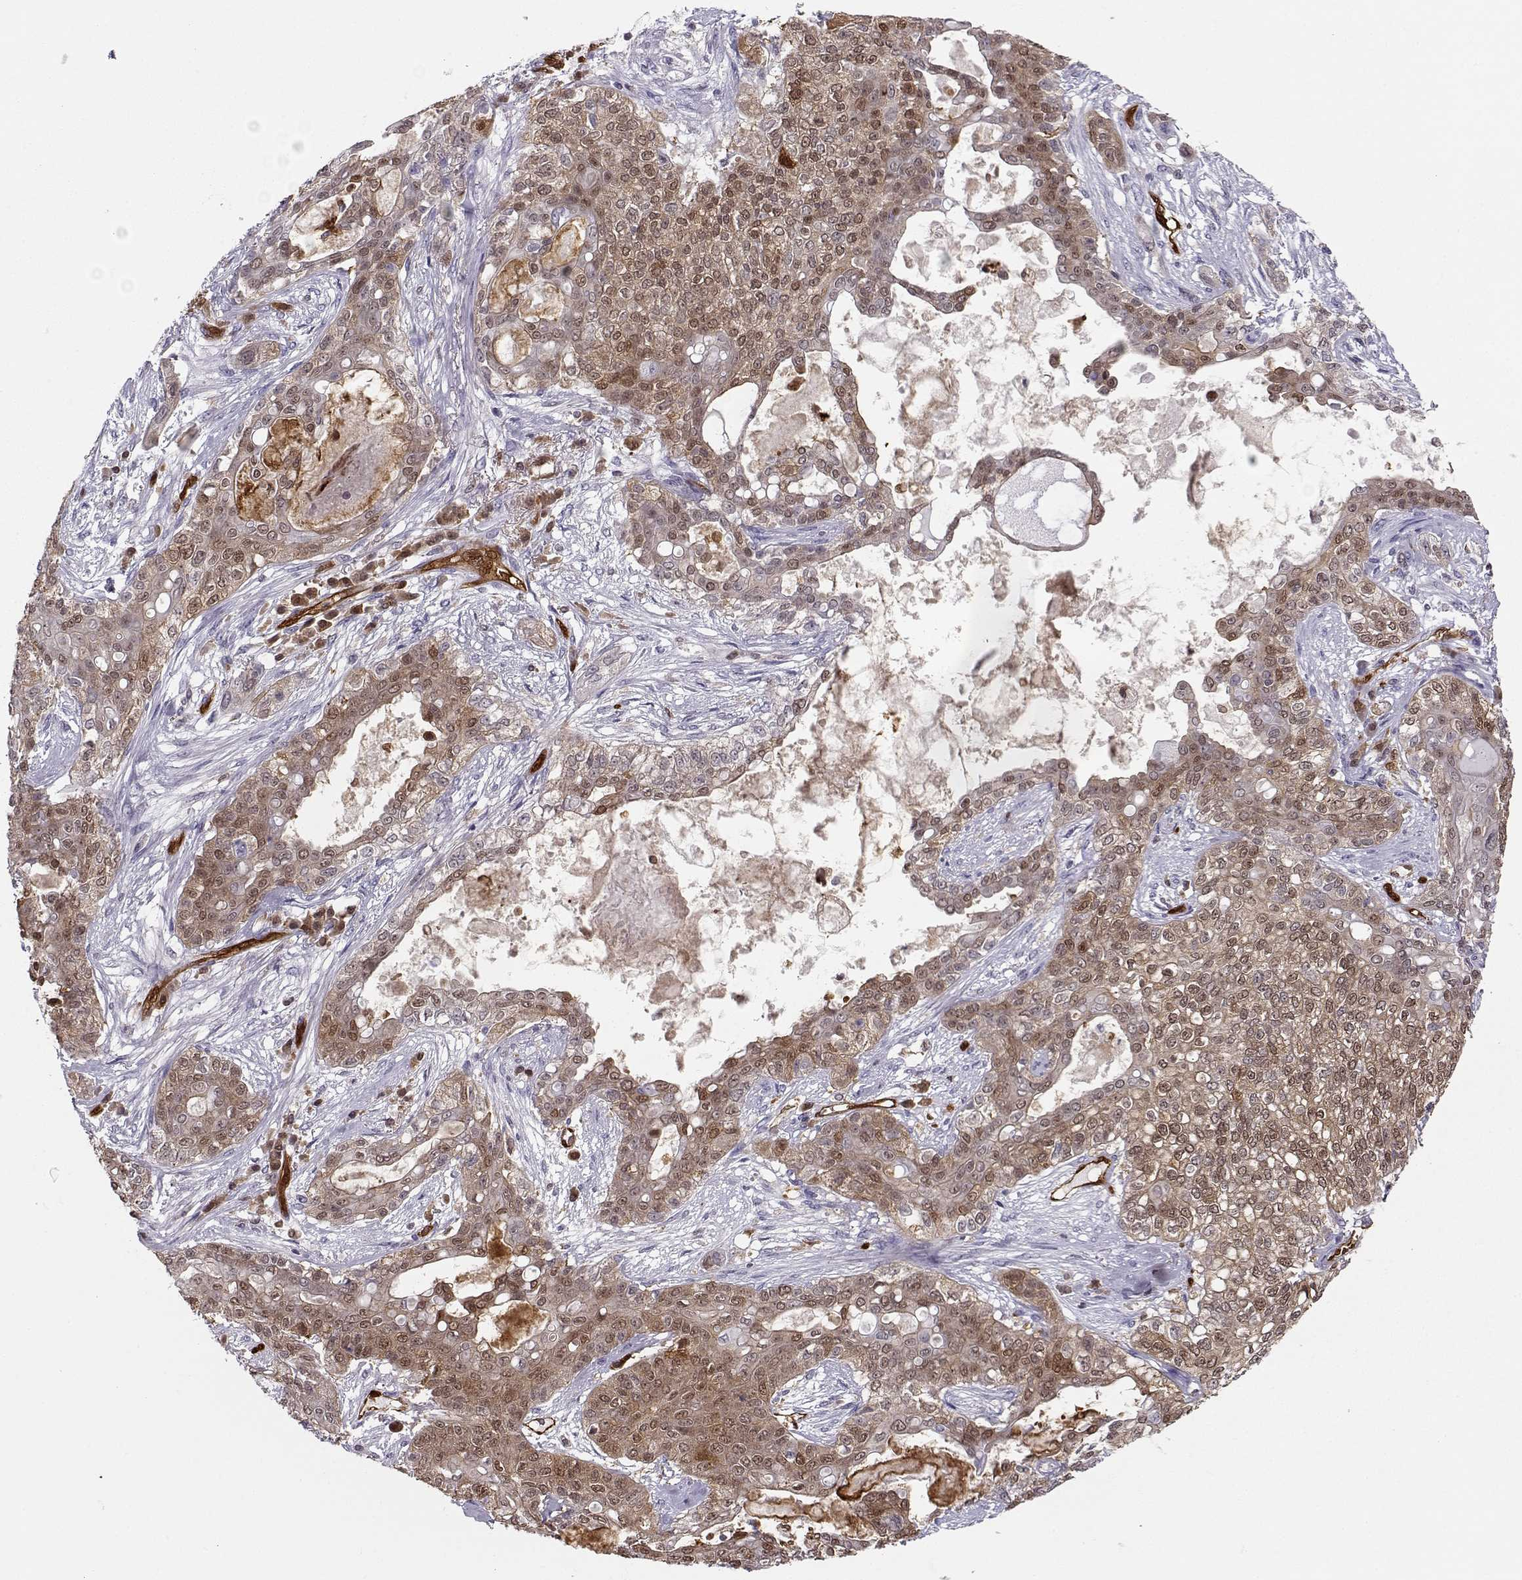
{"staining": {"intensity": "weak", "quantity": ">75%", "location": "cytoplasmic/membranous,nuclear"}, "tissue": "lung cancer", "cell_type": "Tumor cells", "image_type": "cancer", "snomed": [{"axis": "morphology", "description": "Squamous cell carcinoma, NOS"}, {"axis": "topography", "description": "Lung"}], "caption": "Protein analysis of squamous cell carcinoma (lung) tissue demonstrates weak cytoplasmic/membranous and nuclear positivity in approximately >75% of tumor cells.", "gene": "PNP", "patient": {"sex": "female", "age": 70}}